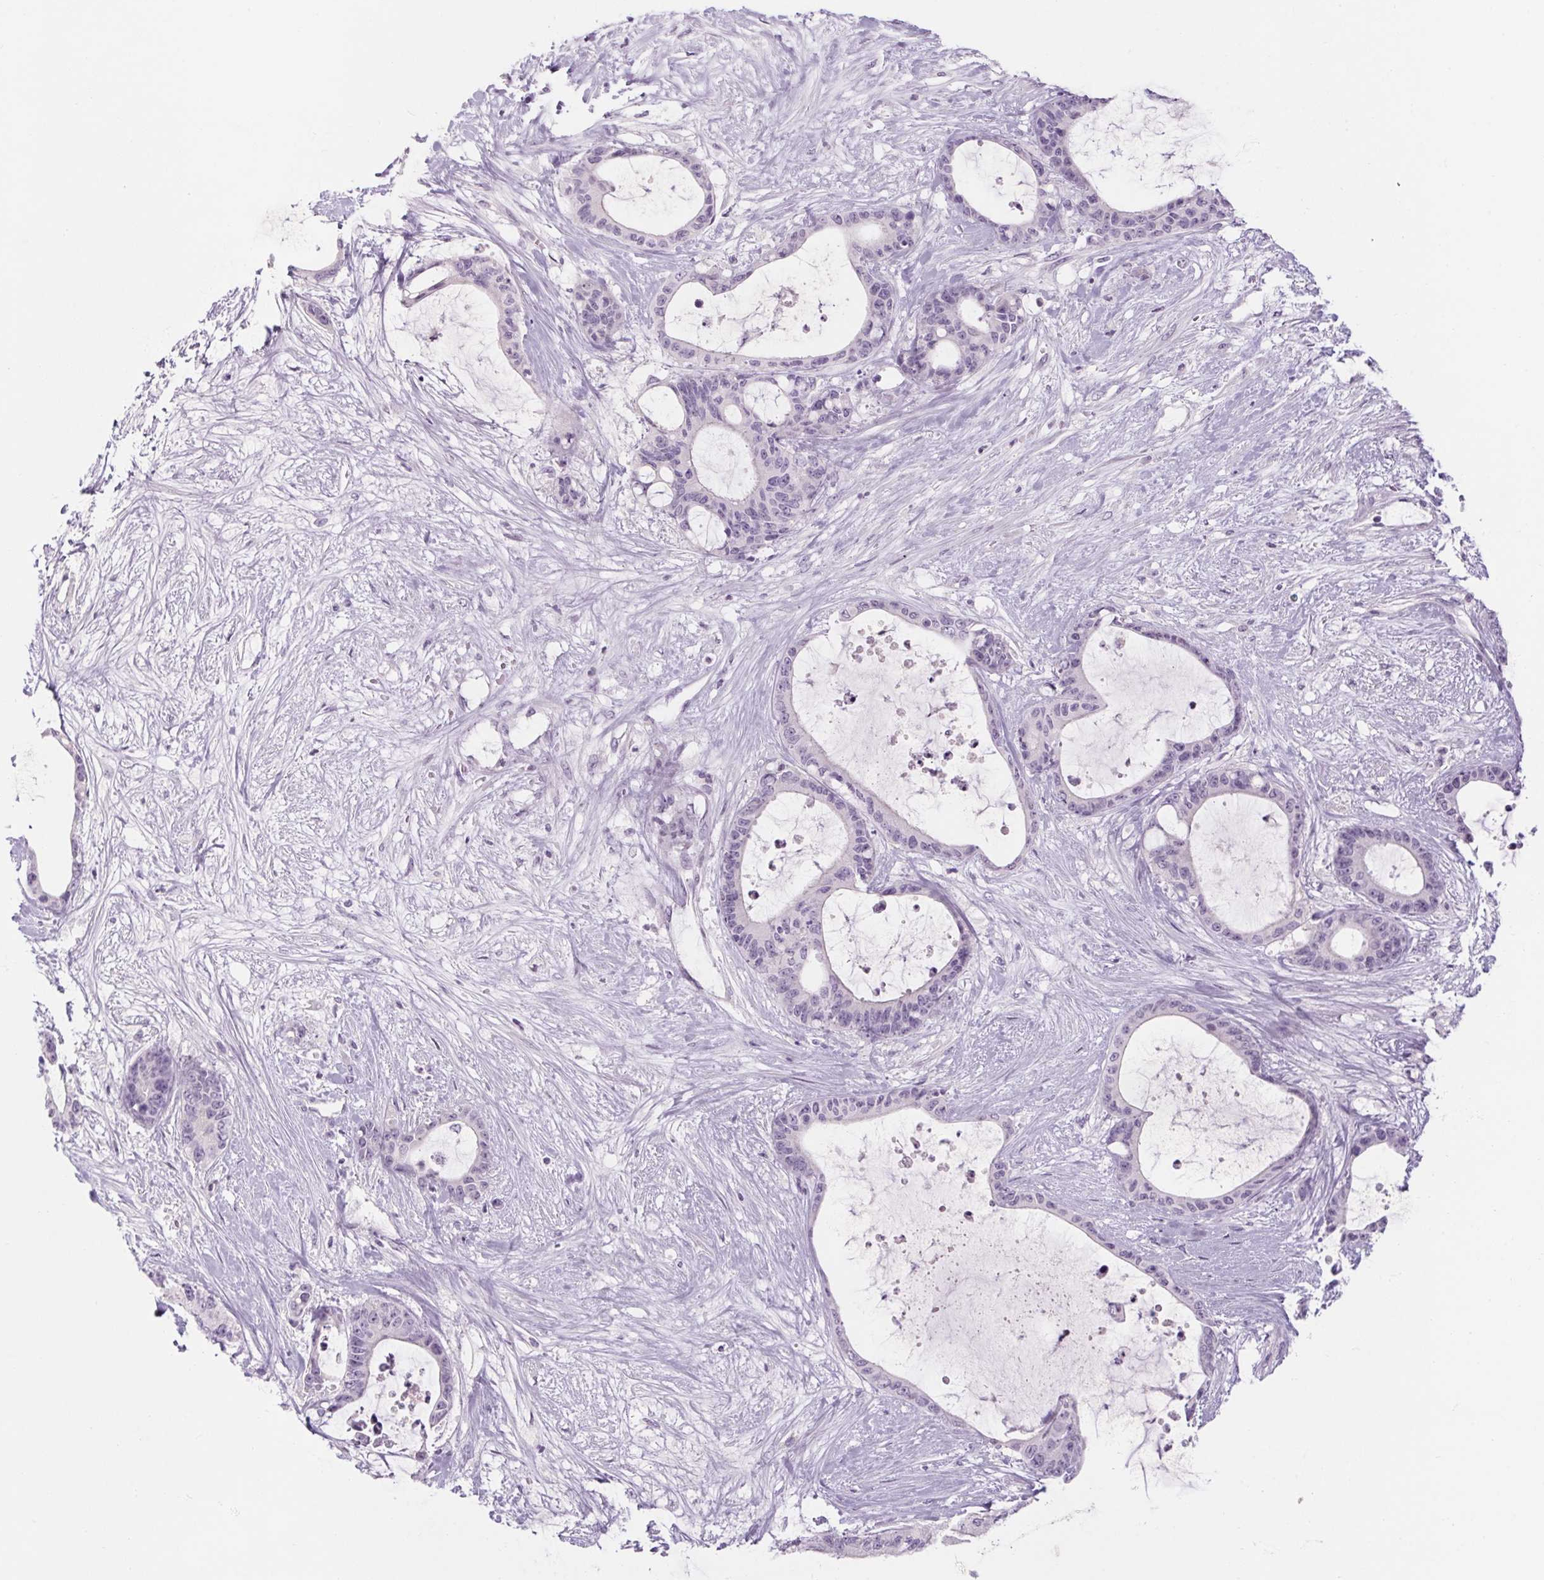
{"staining": {"intensity": "negative", "quantity": "none", "location": "none"}, "tissue": "liver cancer", "cell_type": "Tumor cells", "image_type": "cancer", "snomed": [{"axis": "morphology", "description": "Normal tissue, NOS"}, {"axis": "morphology", "description": "Cholangiocarcinoma"}, {"axis": "topography", "description": "Liver"}, {"axis": "topography", "description": "Peripheral nerve tissue"}], "caption": "A photomicrograph of cholangiocarcinoma (liver) stained for a protein exhibits no brown staining in tumor cells.", "gene": "RPTN", "patient": {"sex": "female", "age": 73}}